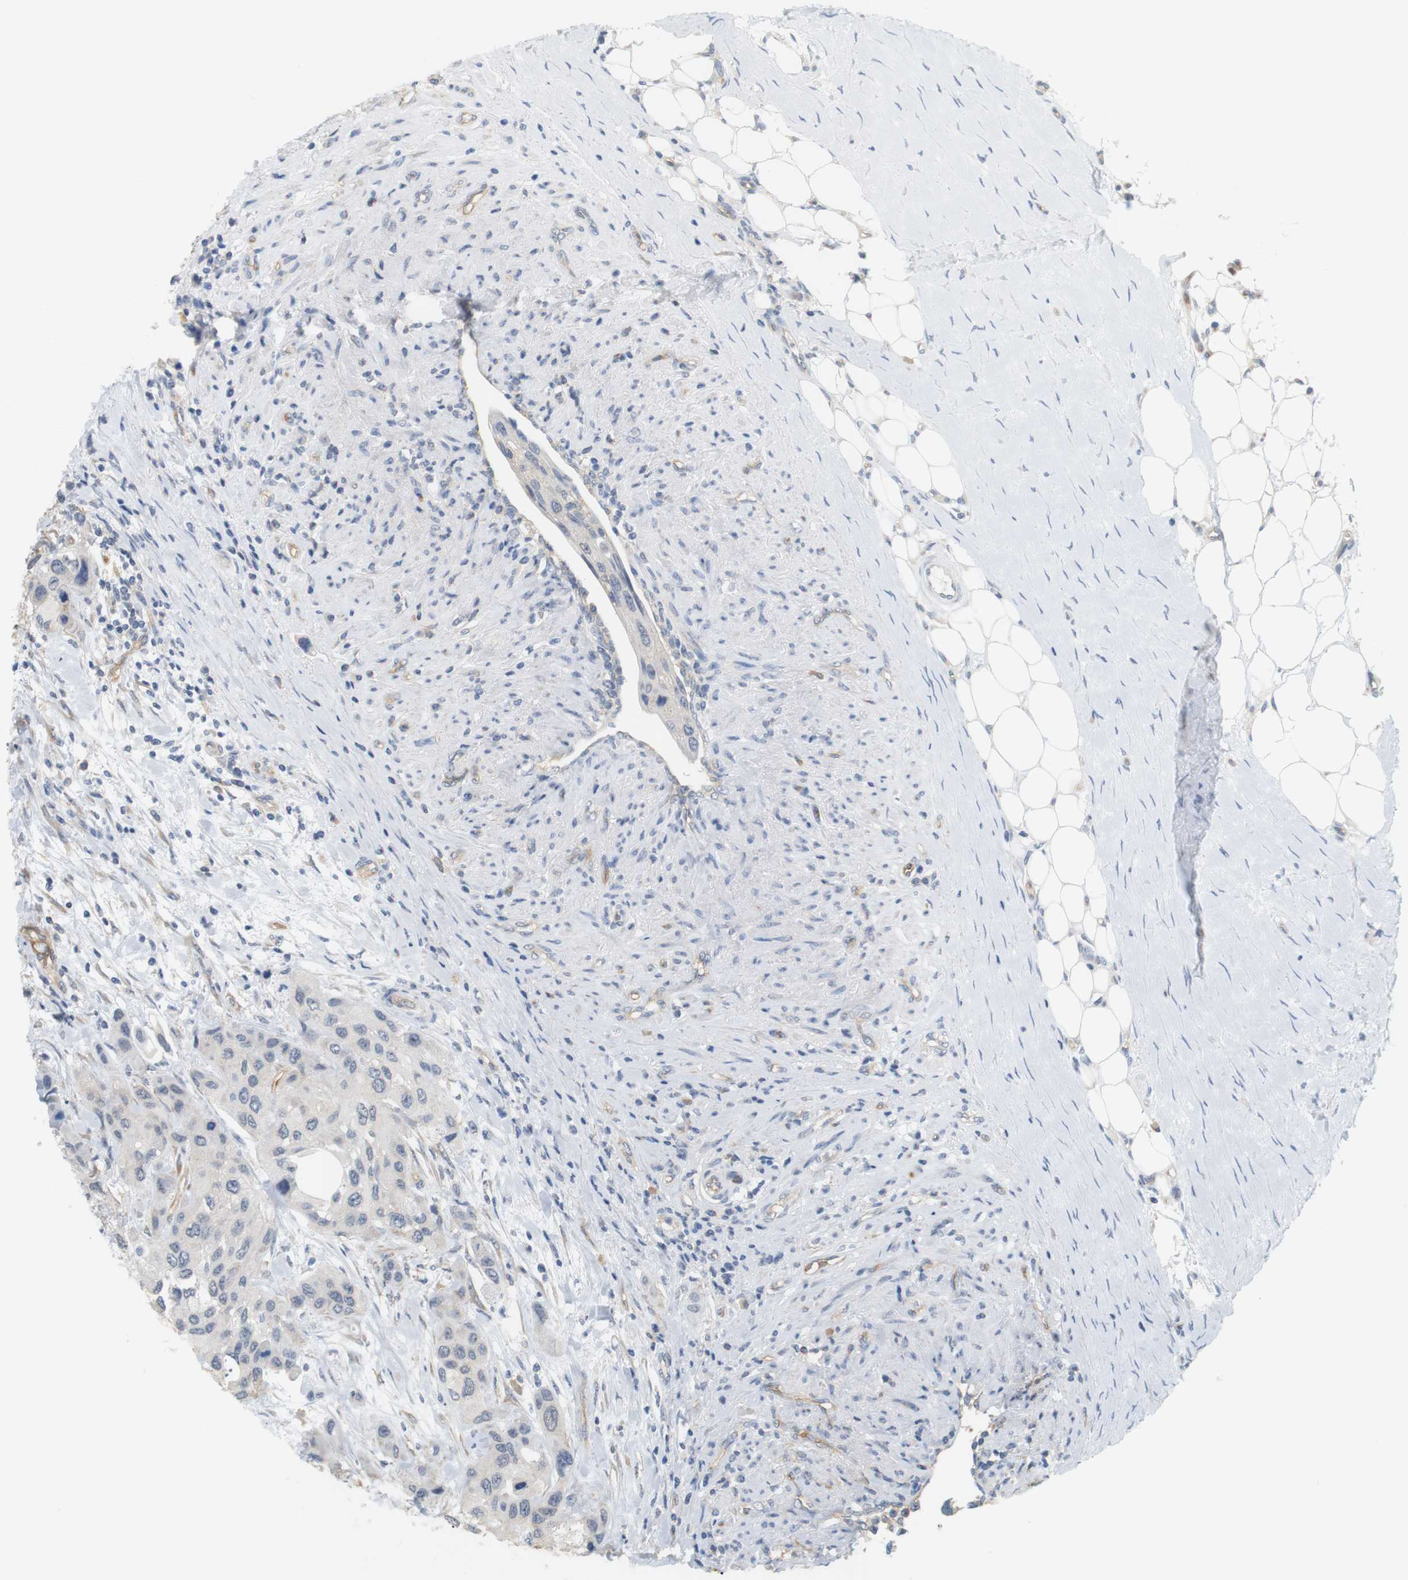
{"staining": {"intensity": "negative", "quantity": "none", "location": "none"}, "tissue": "urothelial cancer", "cell_type": "Tumor cells", "image_type": "cancer", "snomed": [{"axis": "morphology", "description": "Urothelial carcinoma, High grade"}, {"axis": "topography", "description": "Urinary bladder"}], "caption": "Photomicrograph shows no significant protein expression in tumor cells of high-grade urothelial carcinoma.", "gene": "OSR1", "patient": {"sex": "female", "age": 56}}